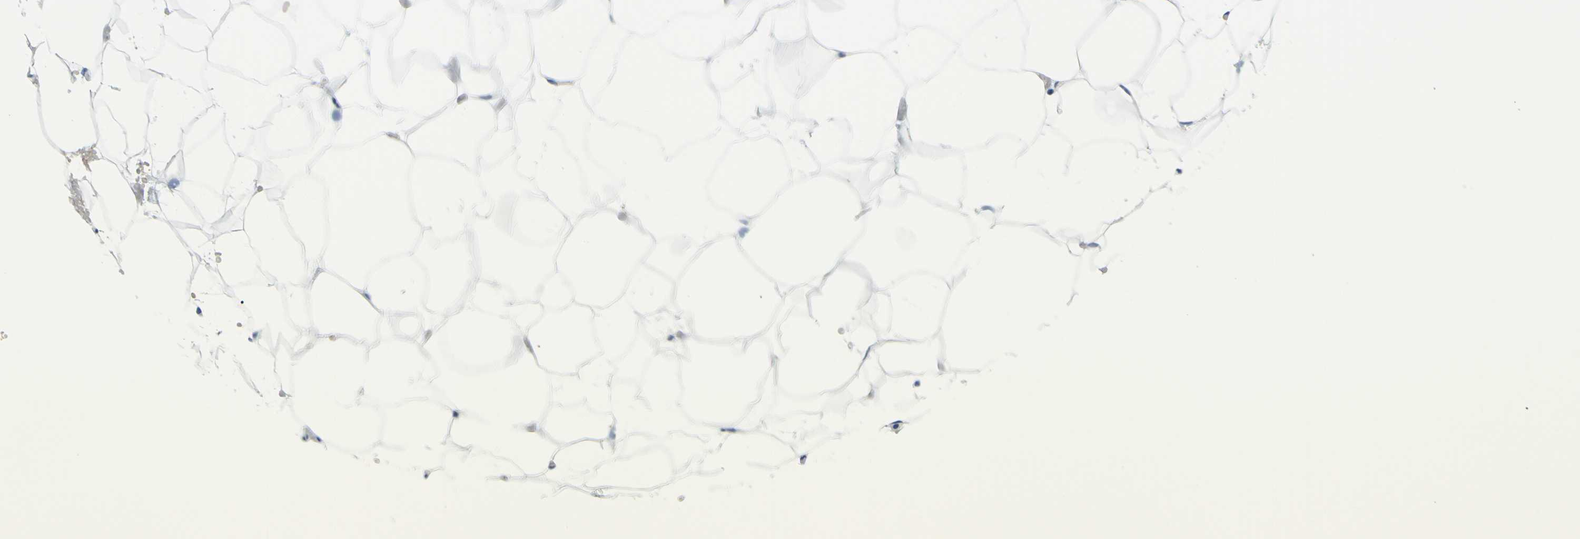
{"staining": {"intensity": "negative", "quantity": "none", "location": "none"}, "tissue": "adipose tissue", "cell_type": "Adipocytes", "image_type": "normal", "snomed": [{"axis": "morphology", "description": "Normal tissue, NOS"}, {"axis": "topography", "description": "Breast"}, {"axis": "topography", "description": "Adipose tissue"}], "caption": "Immunohistochemical staining of benign adipose tissue demonstrates no significant expression in adipocytes. (Stains: DAB (3,3'-diaminobenzidine) immunohistochemistry (IHC) with hematoxylin counter stain, Microscopy: brightfield microscopy at high magnification).", "gene": "FRMD4B", "patient": {"sex": "female", "age": 25}}